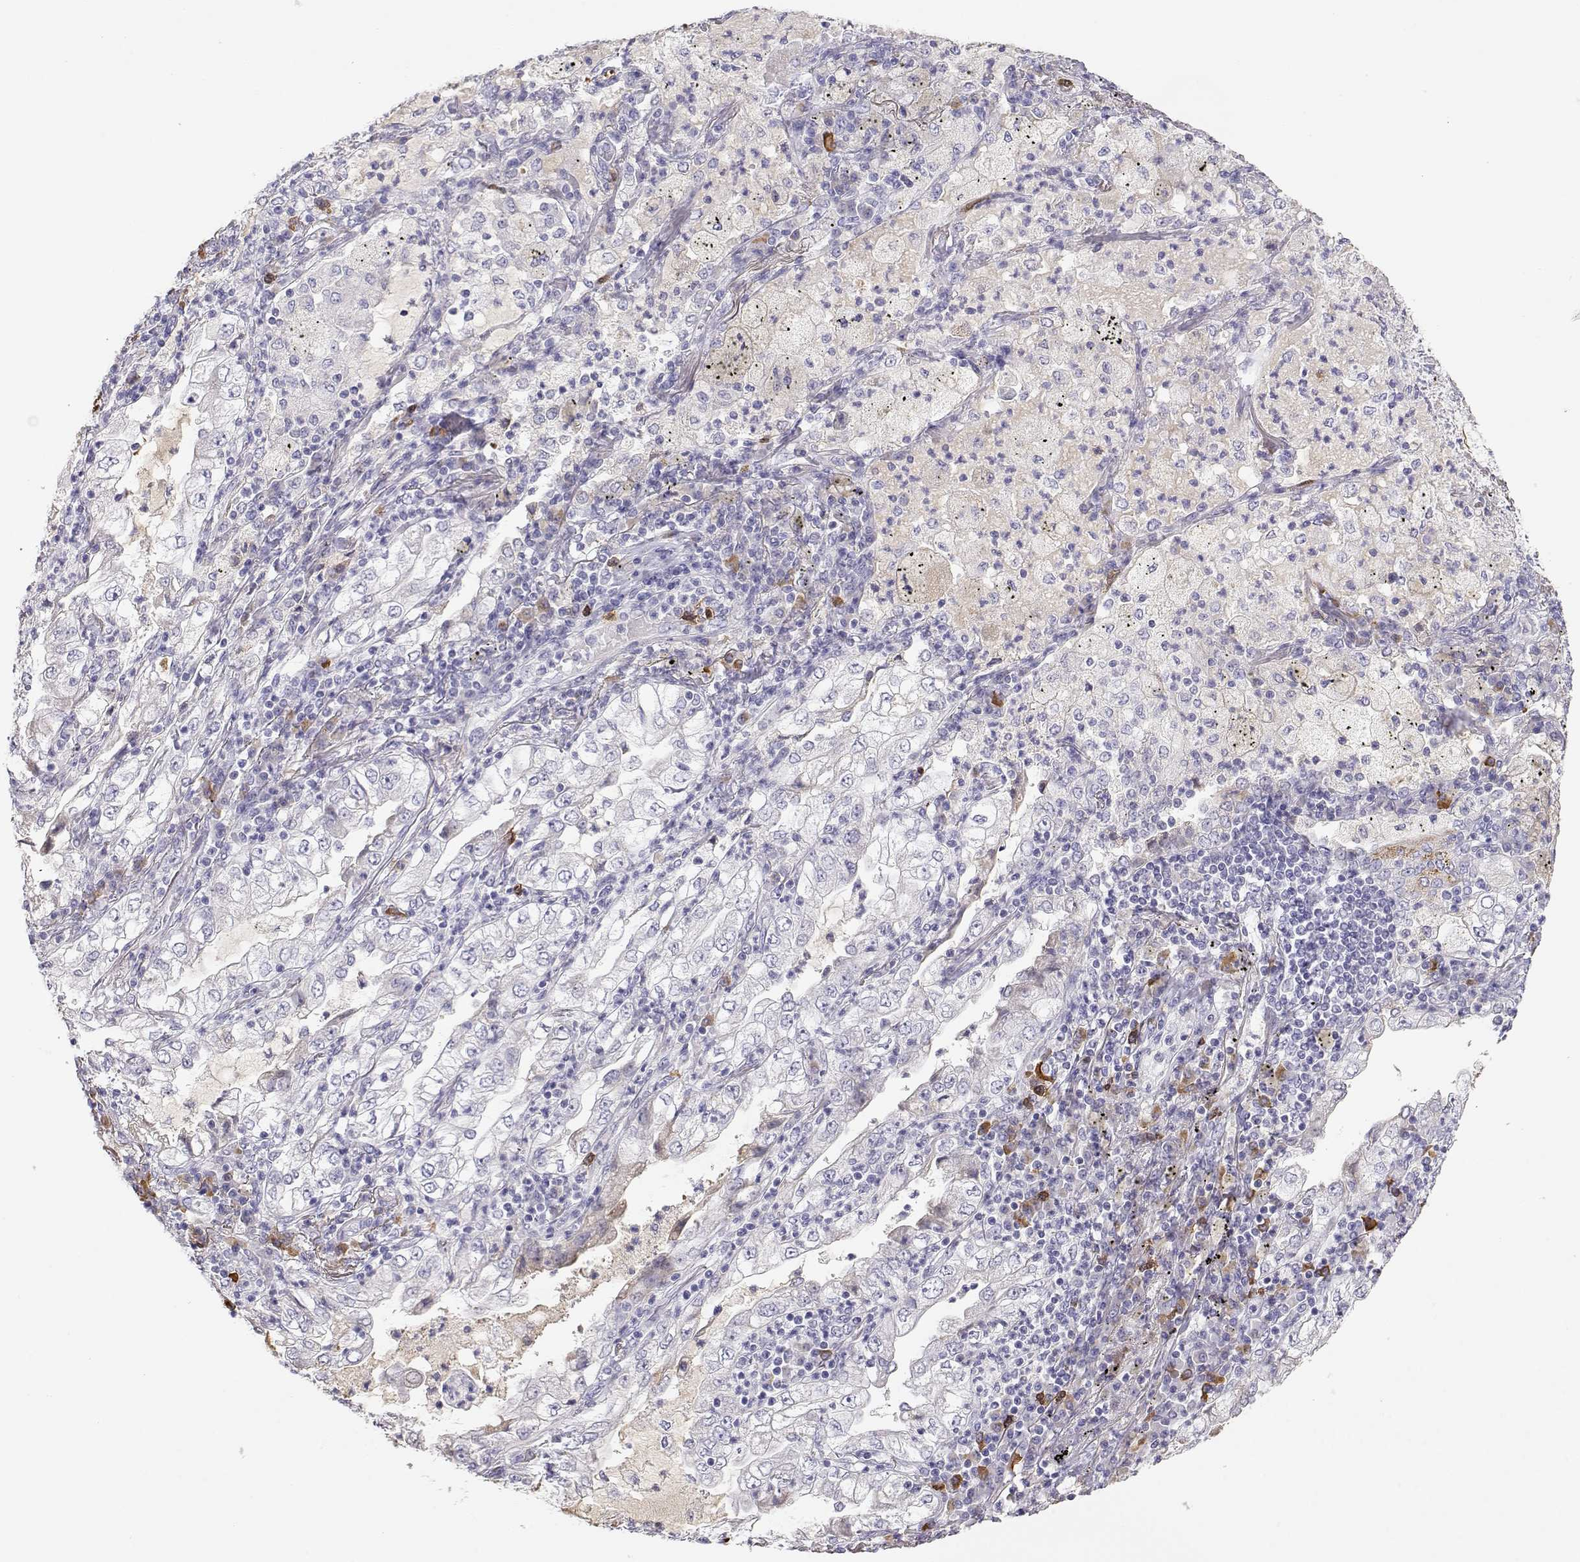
{"staining": {"intensity": "negative", "quantity": "none", "location": "none"}, "tissue": "lung cancer", "cell_type": "Tumor cells", "image_type": "cancer", "snomed": [{"axis": "morphology", "description": "Adenocarcinoma, NOS"}, {"axis": "topography", "description": "Lung"}], "caption": "DAB immunohistochemical staining of lung cancer (adenocarcinoma) shows no significant expression in tumor cells.", "gene": "CDHR1", "patient": {"sex": "female", "age": 73}}